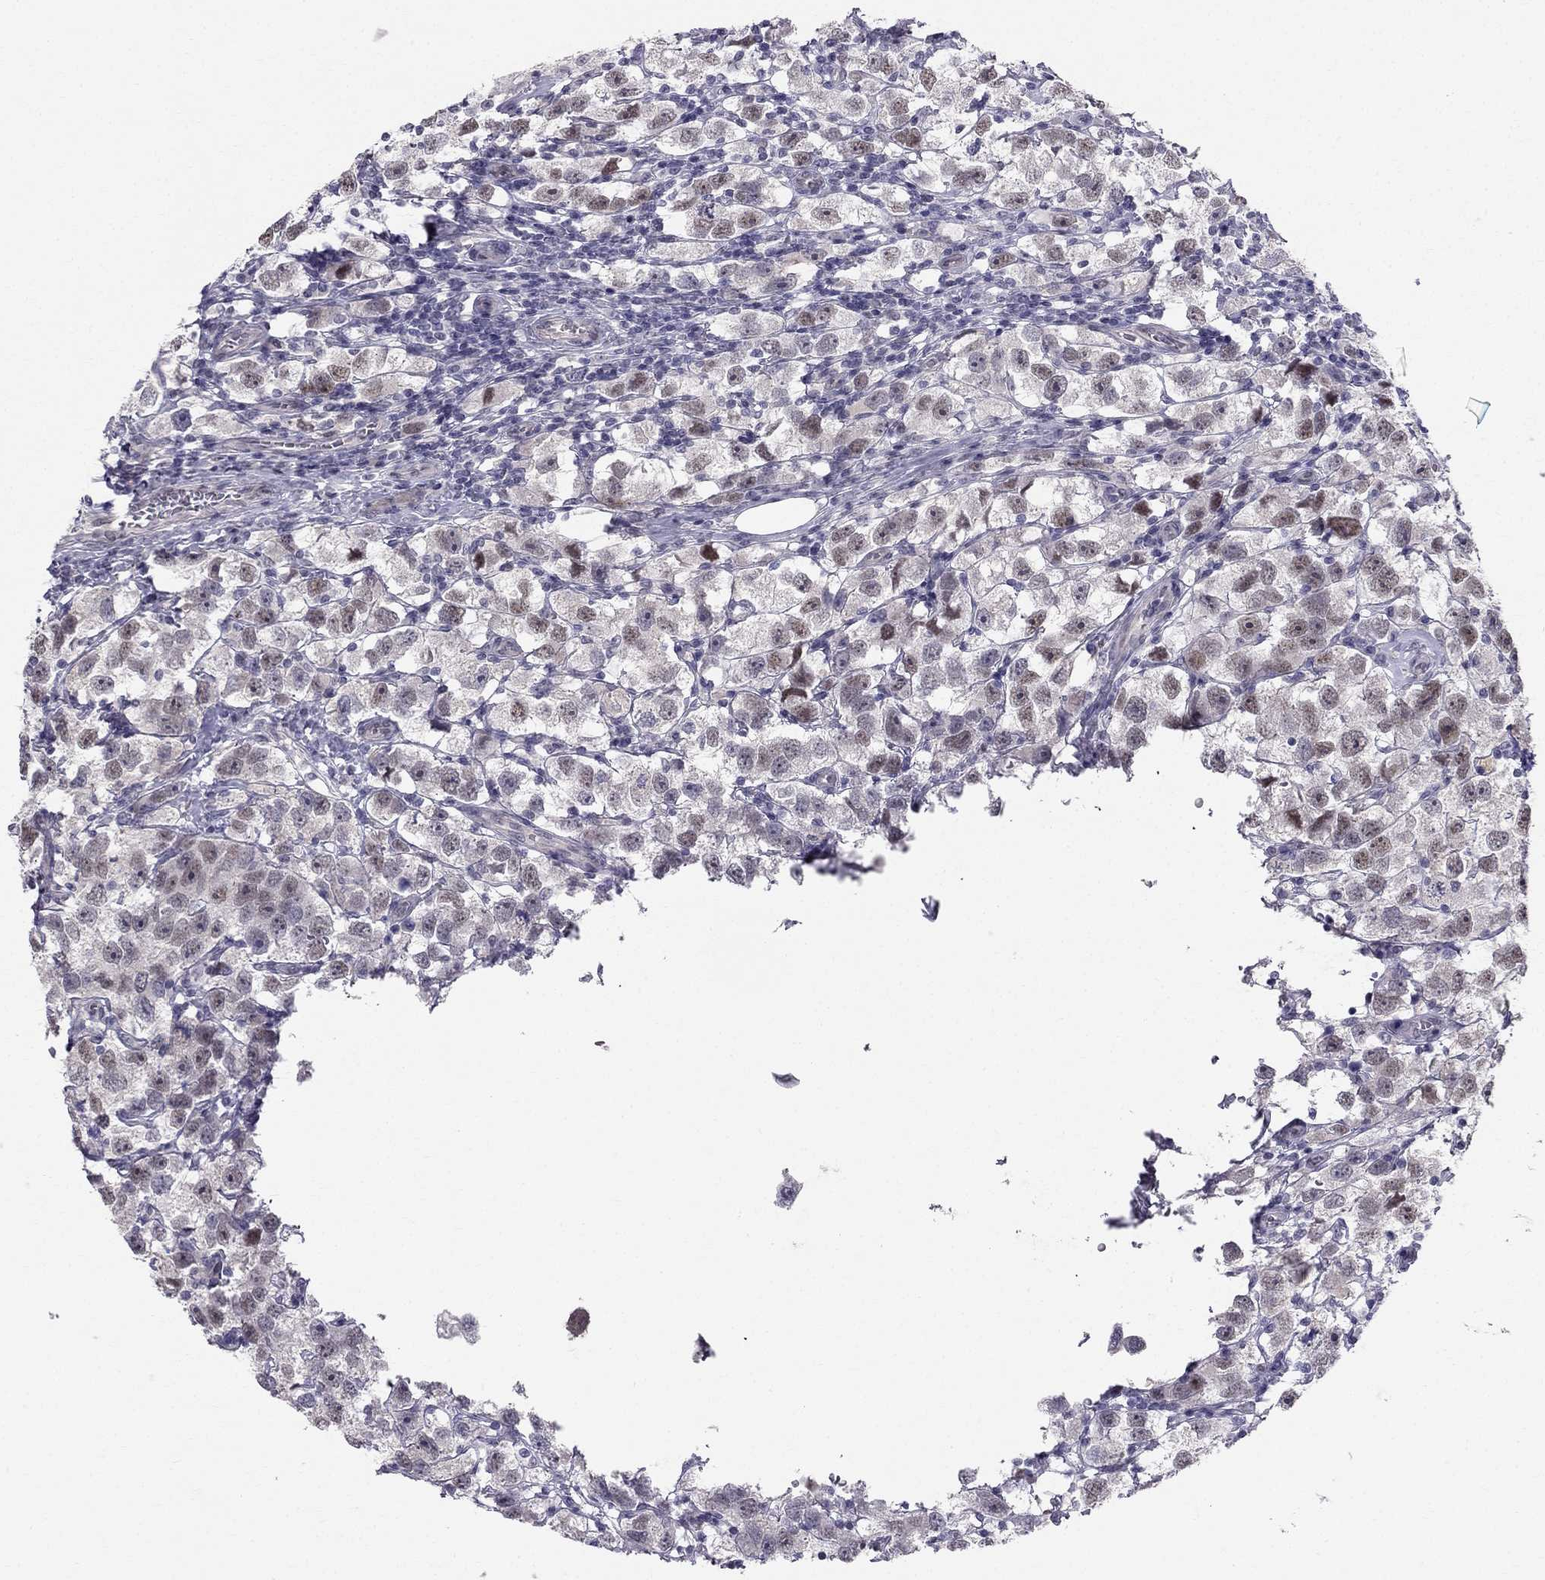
{"staining": {"intensity": "weak", "quantity": "<25%", "location": "cytoplasmic/membranous"}, "tissue": "testis cancer", "cell_type": "Tumor cells", "image_type": "cancer", "snomed": [{"axis": "morphology", "description": "Seminoma, NOS"}, {"axis": "topography", "description": "Testis"}], "caption": "High power microscopy image of an immunohistochemistry micrograph of seminoma (testis), revealing no significant staining in tumor cells.", "gene": "BAG5", "patient": {"sex": "male", "age": 26}}